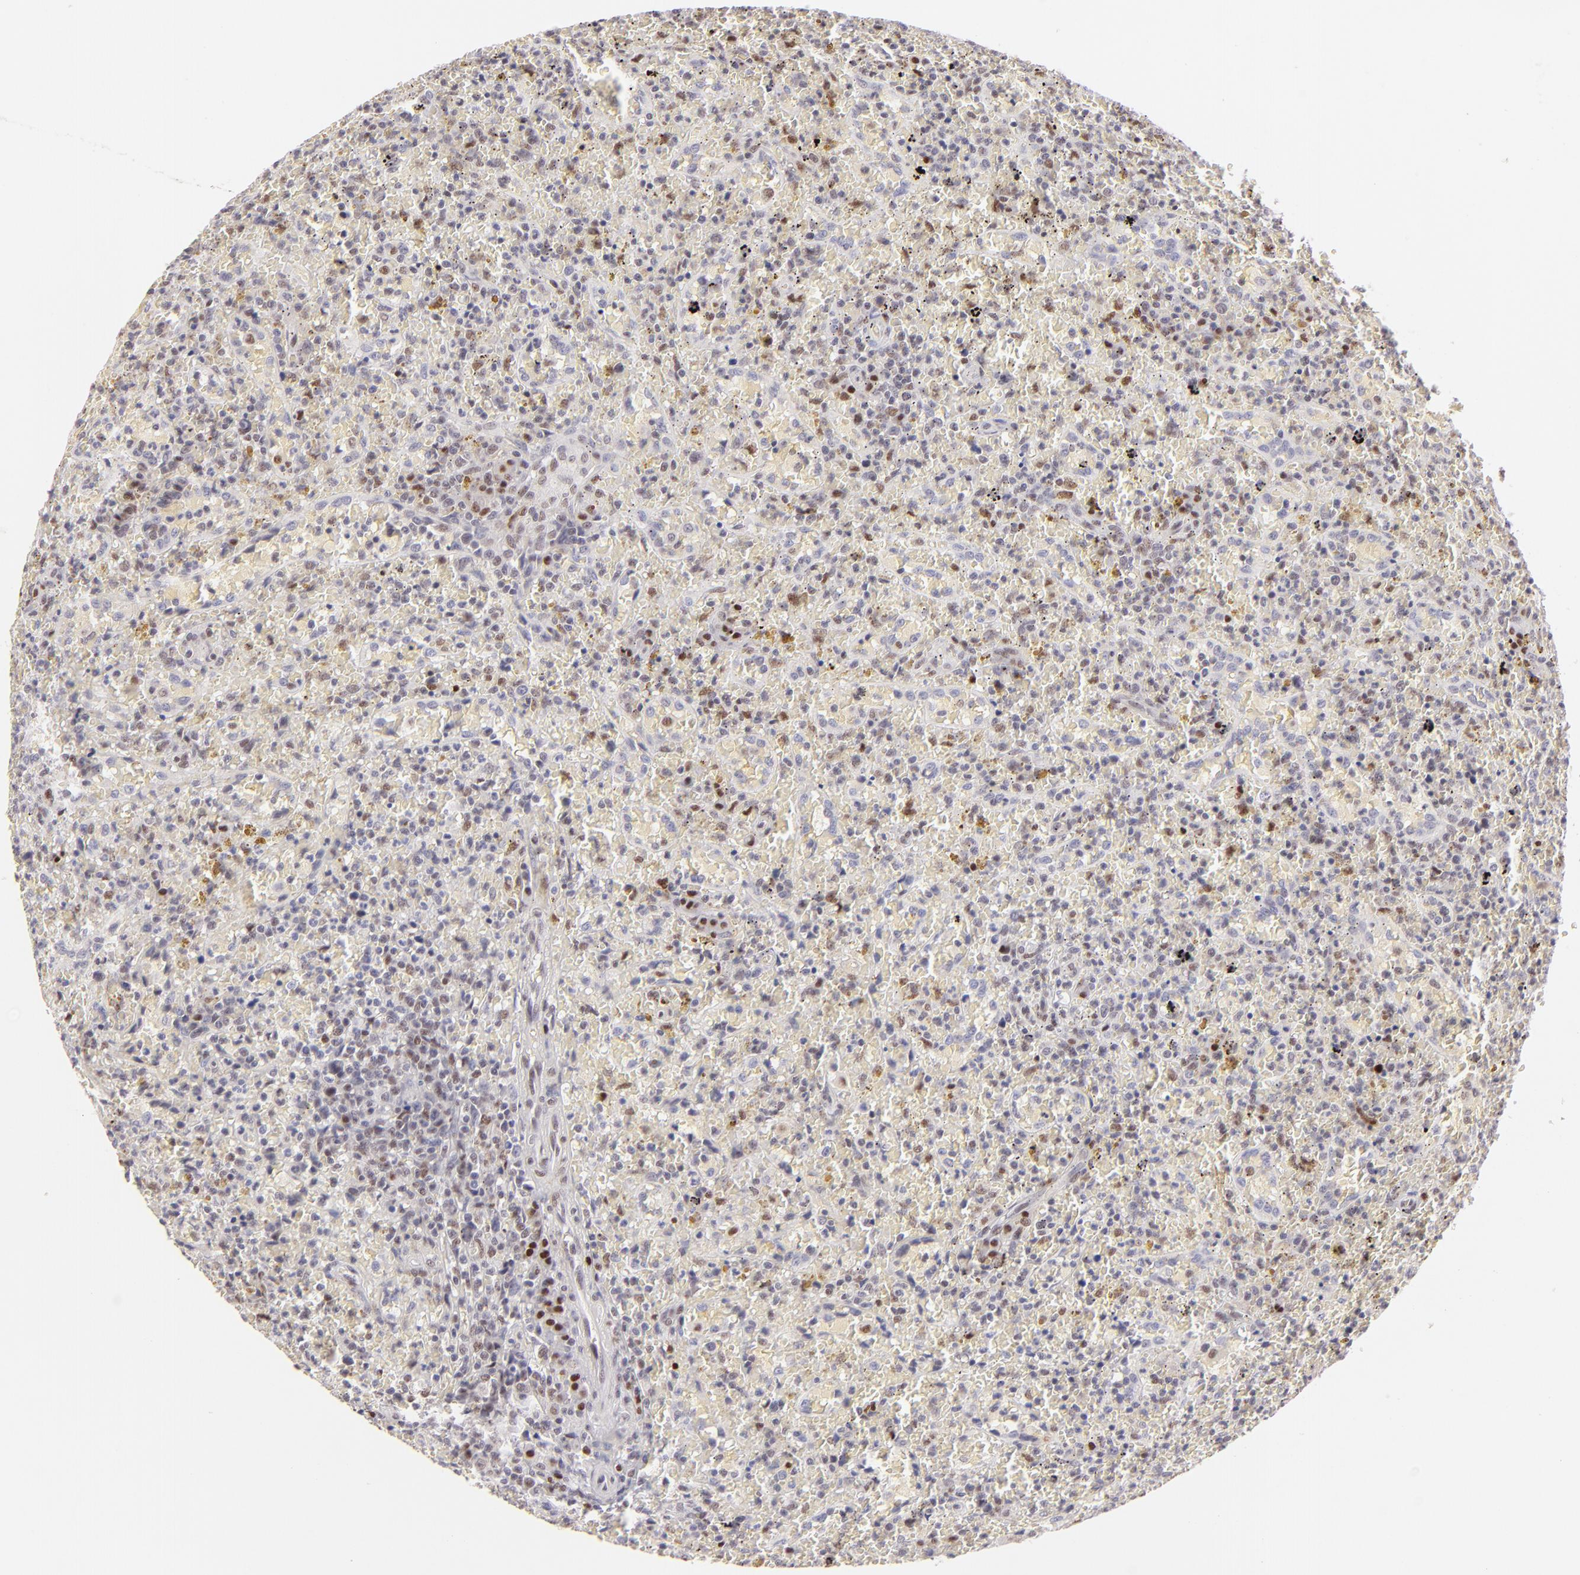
{"staining": {"intensity": "moderate", "quantity": "<25%", "location": "nuclear"}, "tissue": "lymphoma", "cell_type": "Tumor cells", "image_type": "cancer", "snomed": [{"axis": "morphology", "description": "Malignant lymphoma, non-Hodgkin's type, High grade"}, {"axis": "topography", "description": "Spleen"}, {"axis": "topography", "description": "Lymph node"}], "caption": "A histopathology image of human high-grade malignant lymphoma, non-Hodgkin's type stained for a protein exhibits moderate nuclear brown staining in tumor cells.", "gene": "POU2F1", "patient": {"sex": "female", "age": 70}}